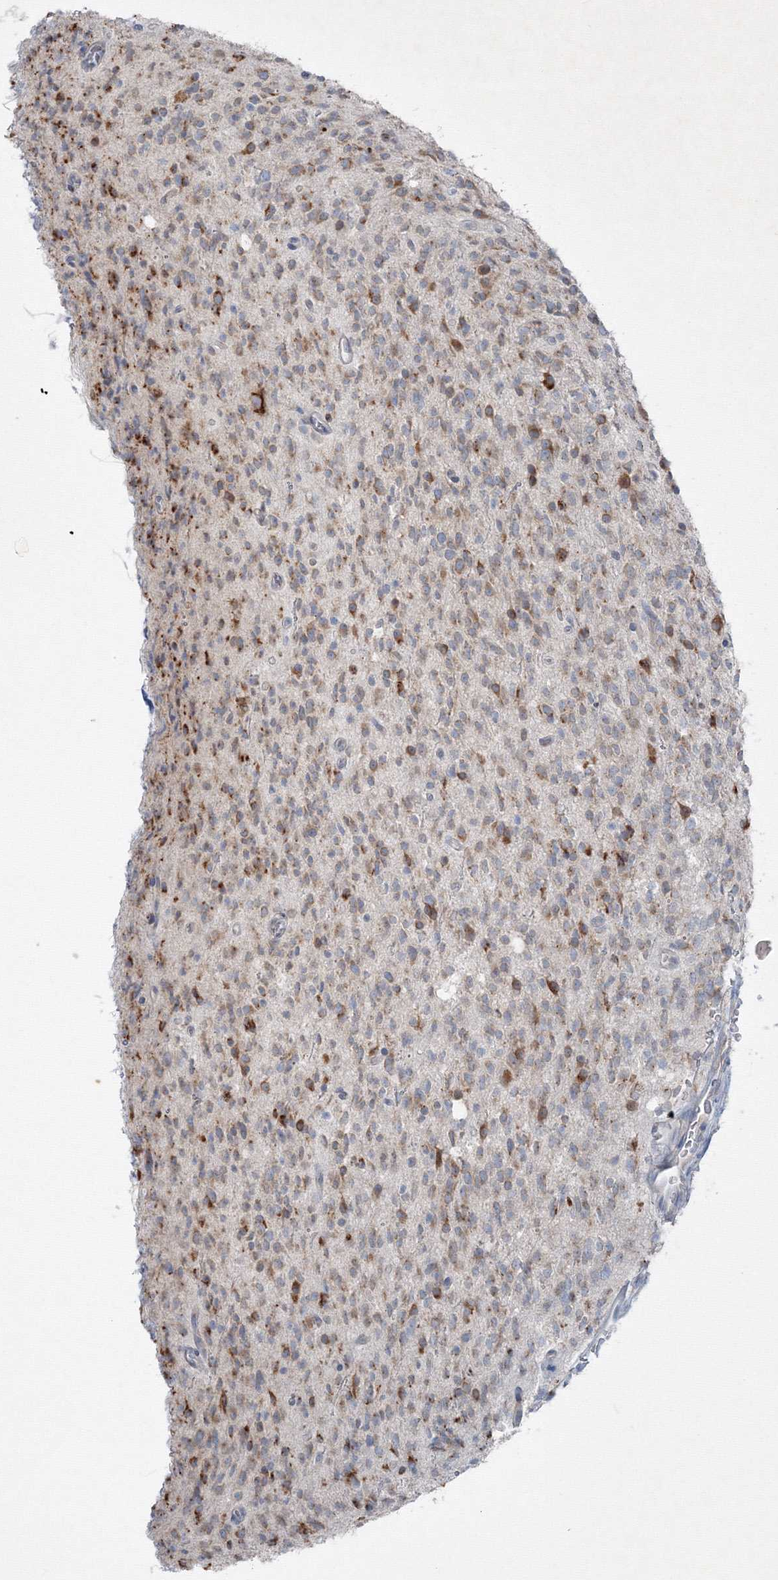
{"staining": {"intensity": "moderate", "quantity": "25%-75%", "location": "cytoplasmic/membranous"}, "tissue": "glioma", "cell_type": "Tumor cells", "image_type": "cancer", "snomed": [{"axis": "morphology", "description": "Glioma, malignant, High grade"}, {"axis": "topography", "description": "Brain"}], "caption": "The photomicrograph demonstrates immunohistochemical staining of malignant high-grade glioma. There is moderate cytoplasmic/membranous expression is present in about 25%-75% of tumor cells. The staining is performed using DAB brown chromogen to label protein expression. The nuclei are counter-stained blue using hematoxylin.", "gene": "IFNAR1", "patient": {"sex": "male", "age": 34}}